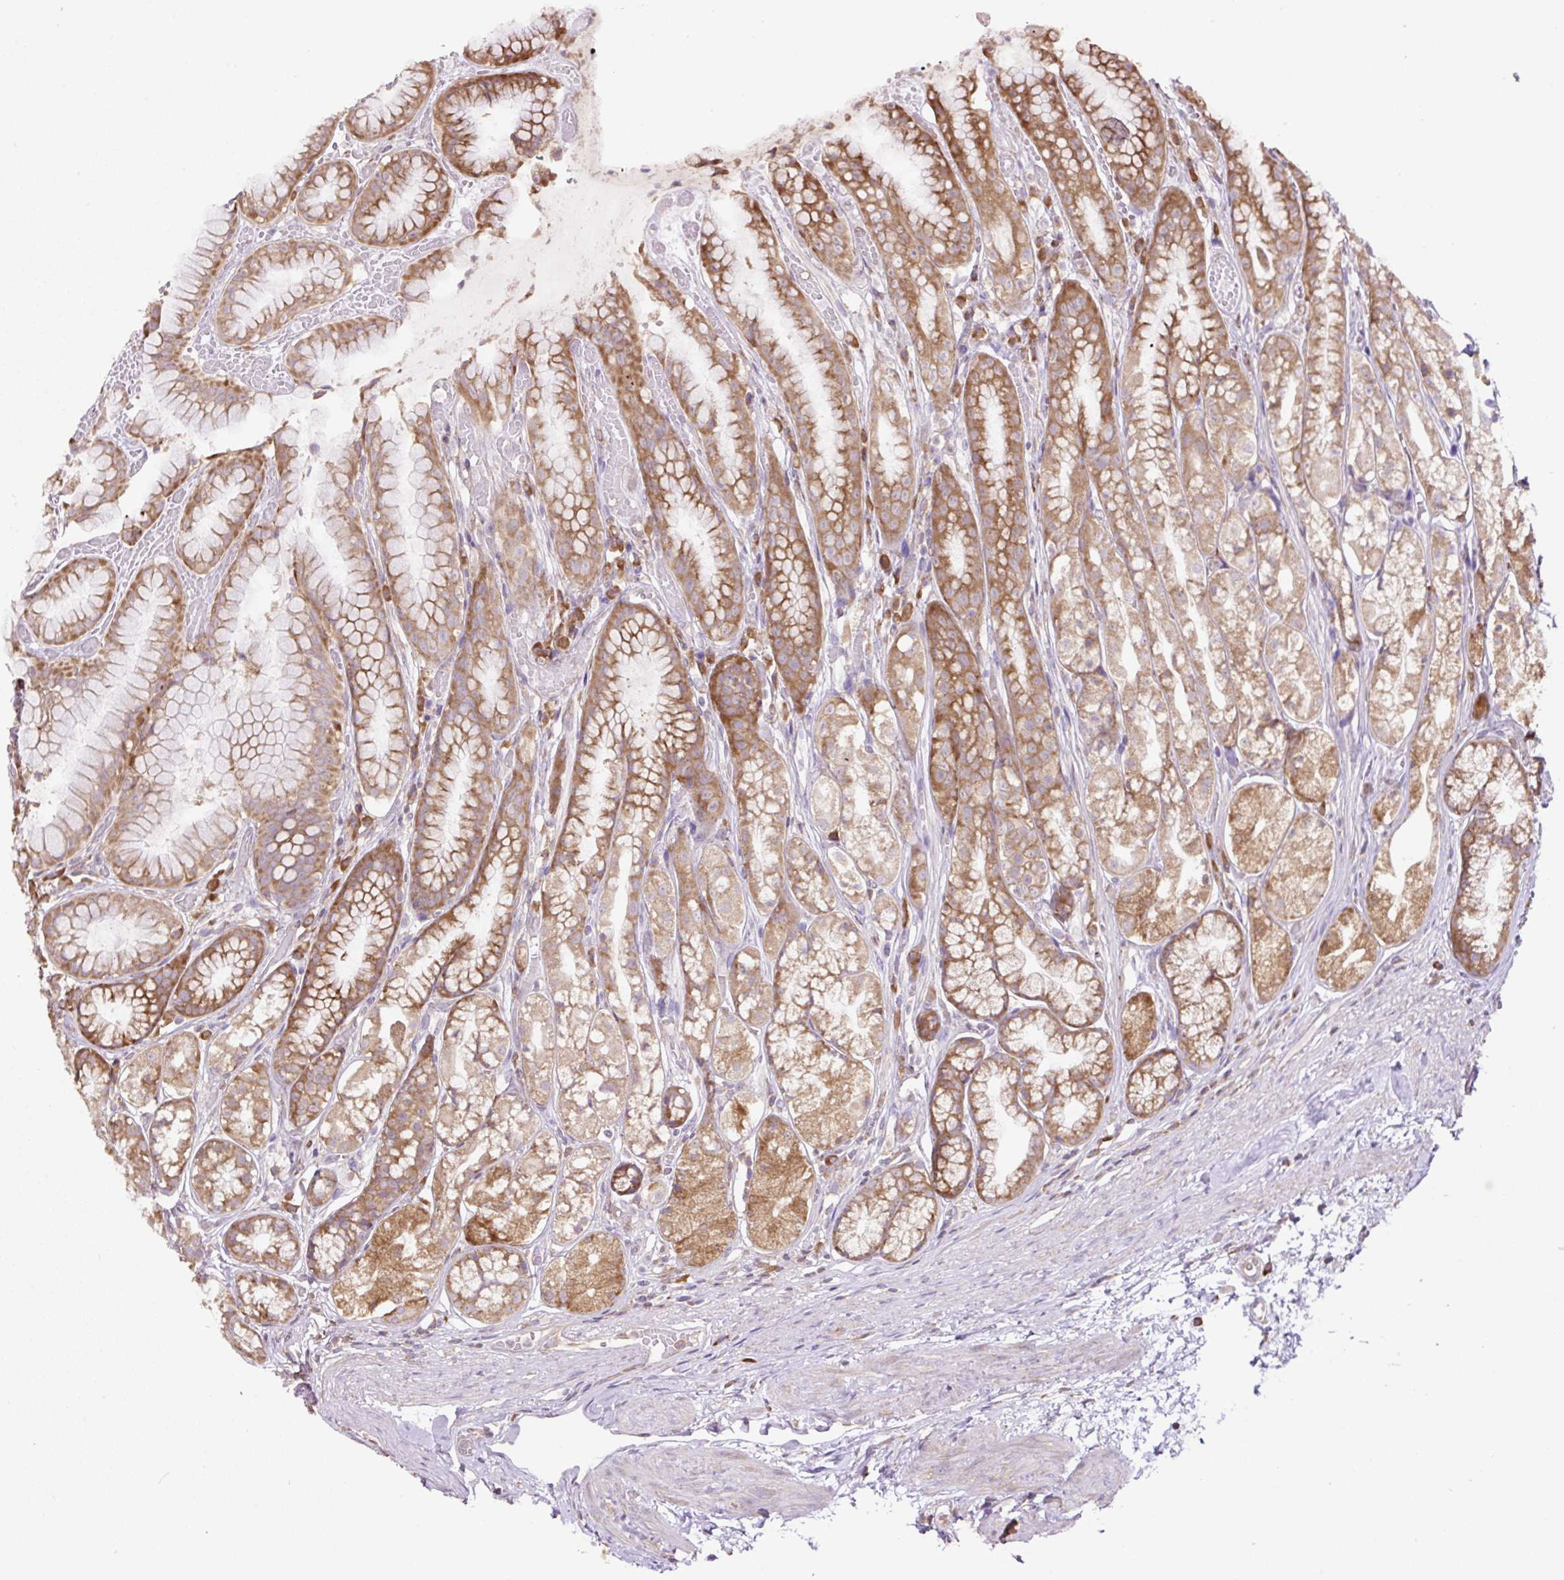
{"staining": {"intensity": "moderate", "quantity": ">75%", "location": "cytoplasmic/membranous"}, "tissue": "stomach", "cell_type": "Glandular cells", "image_type": "normal", "snomed": [{"axis": "morphology", "description": "Normal tissue, NOS"}, {"axis": "topography", "description": "Smooth muscle"}, {"axis": "topography", "description": "Stomach"}], "caption": "Immunohistochemical staining of benign human stomach demonstrates >75% levels of moderate cytoplasmic/membranous protein expression in about >75% of glandular cells. The staining is performed using DAB (3,3'-diaminobenzidine) brown chromogen to label protein expression. The nuclei are counter-stained blue using hematoxylin.", "gene": "RPS23", "patient": {"sex": "male", "age": 70}}